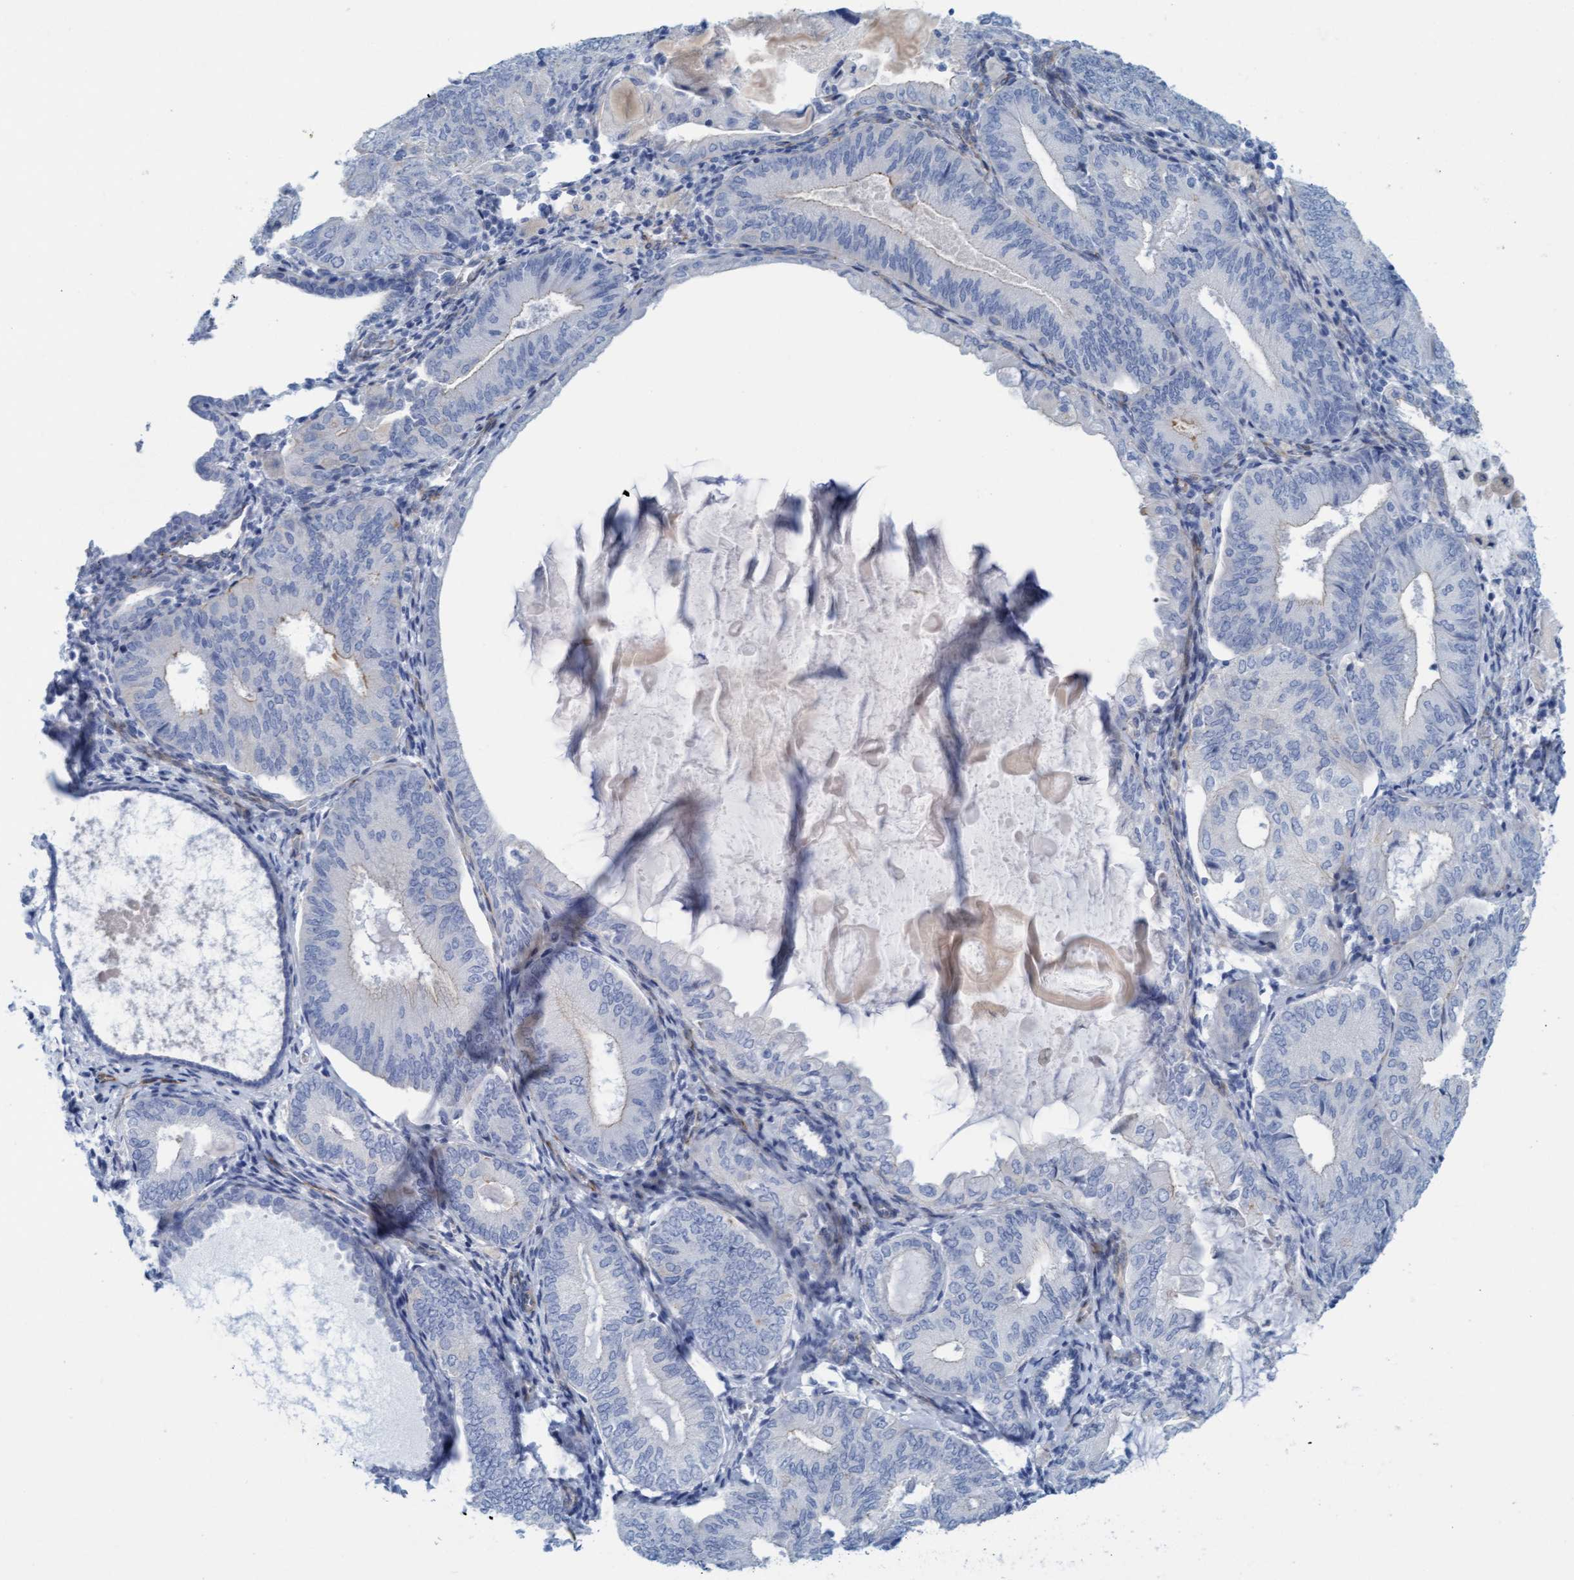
{"staining": {"intensity": "negative", "quantity": "none", "location": "none"}, "tissue": "endometrial cancer", "cell_type": "Tumor cells", "image_type": "cancer", "snomed": [{"axis": "morphology", "description": "Adenocarcinoma, NOS"}, {"axis": "topography", "description": "Endometrium"}], "caption": "IHC histopathology image of neoplastic tissue: endometrial cancer stained with DAB (3,3'-diaminobenzidine) shows no significant protein expression in tumor cells.", "gene": "MTFR1", "patient": {"sex": "female", "age": 81}}